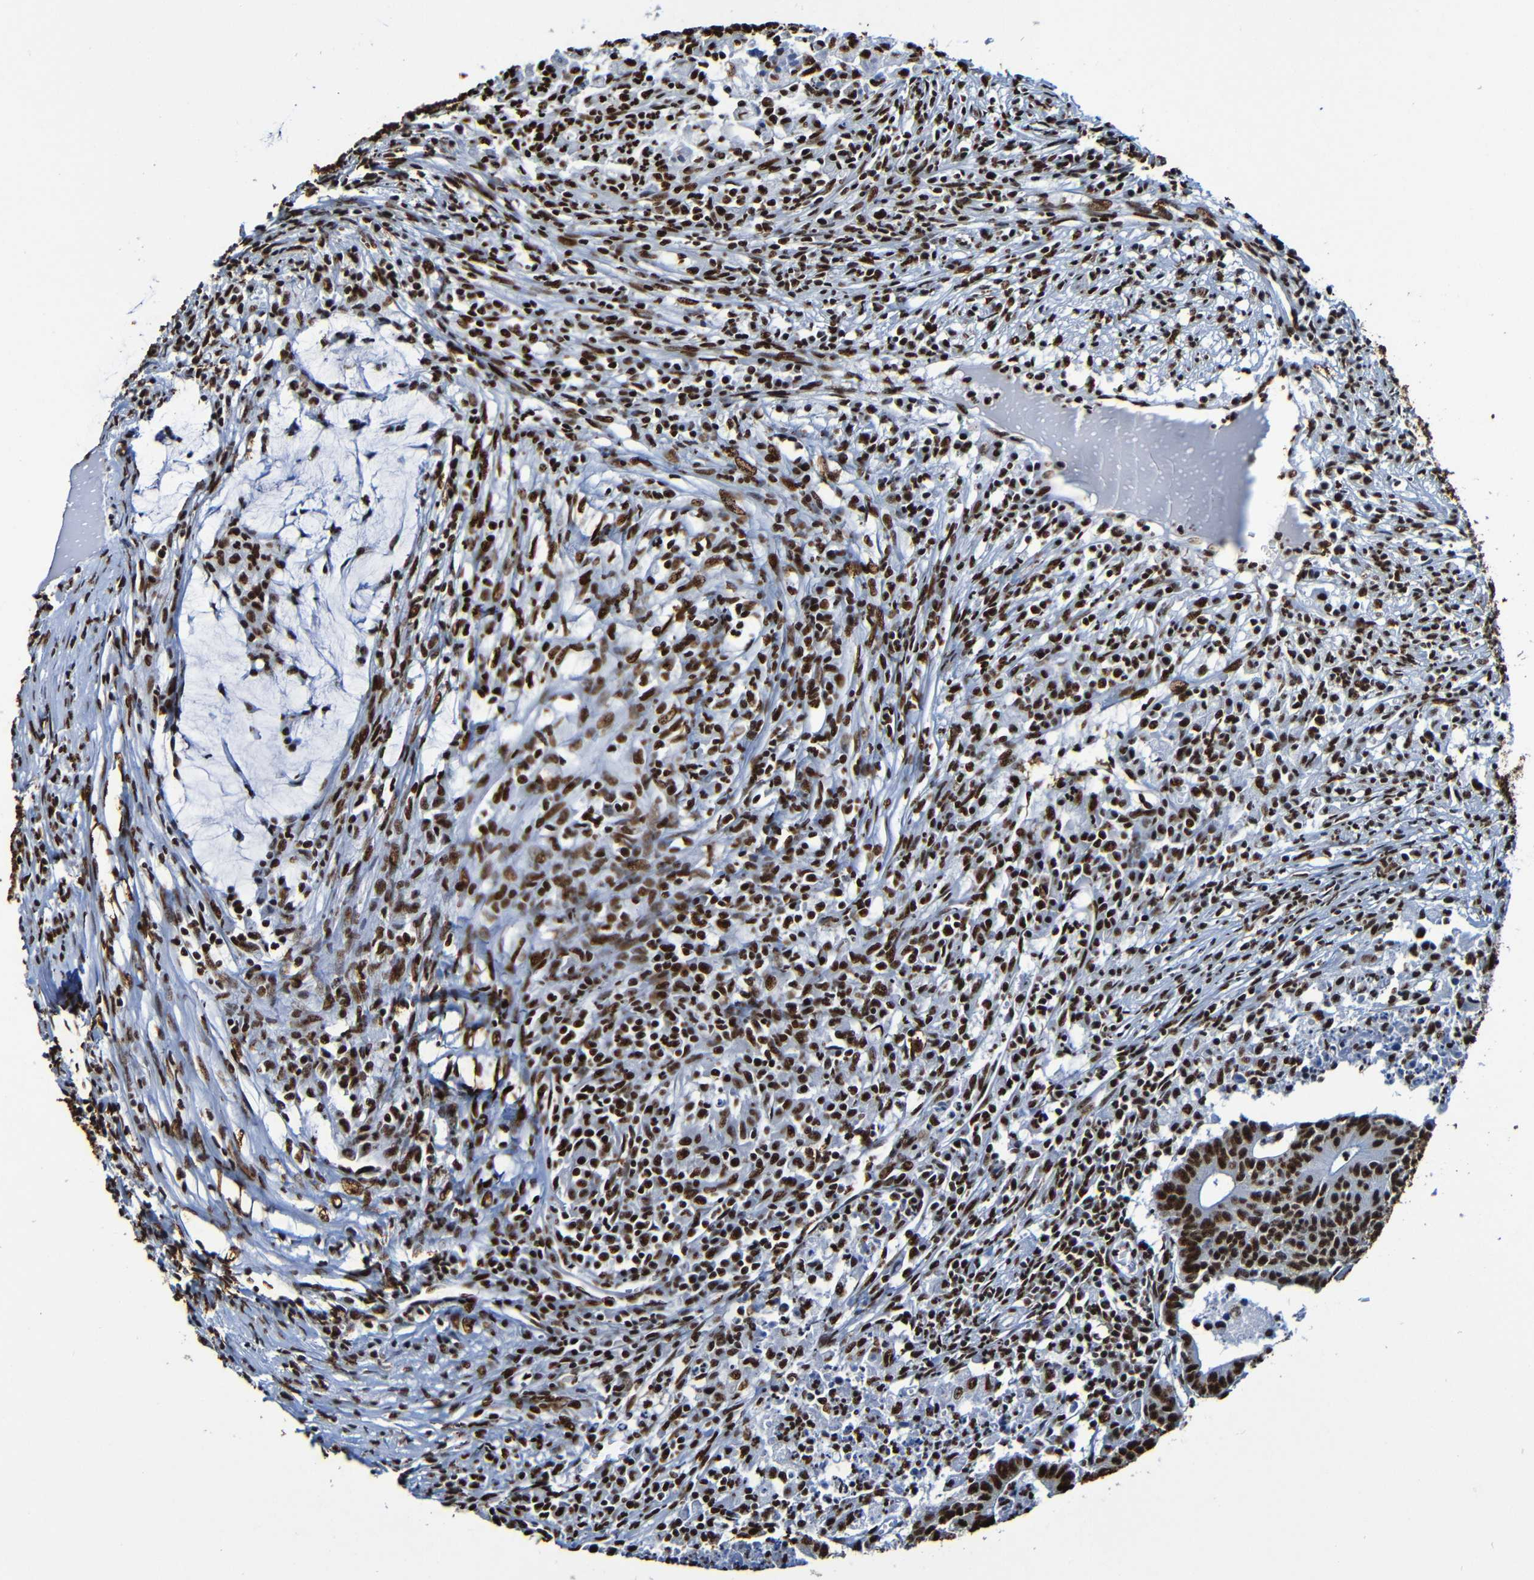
{"staining": {"intensity": "strong", "quantity": ">75%", "location": "nuclear"}, "tissue": "colorectal cancer", "cell_type": "Tumor cells", "image_type": "cancer", "snomed": [{"axis": "morphology", "description": "Adenocarcinoma, NOS"}, {"axis": "topography", "description": "Colon"}], "caption": "Immunohistochemistry (IHC) image of human colorectal cancer stained for a protein (brown), which shows high levels of strong nuclear positivity in about >75% of tumor cells.", "gene": "SRSF3", "patient": {"sex": "male", "age": 45}}